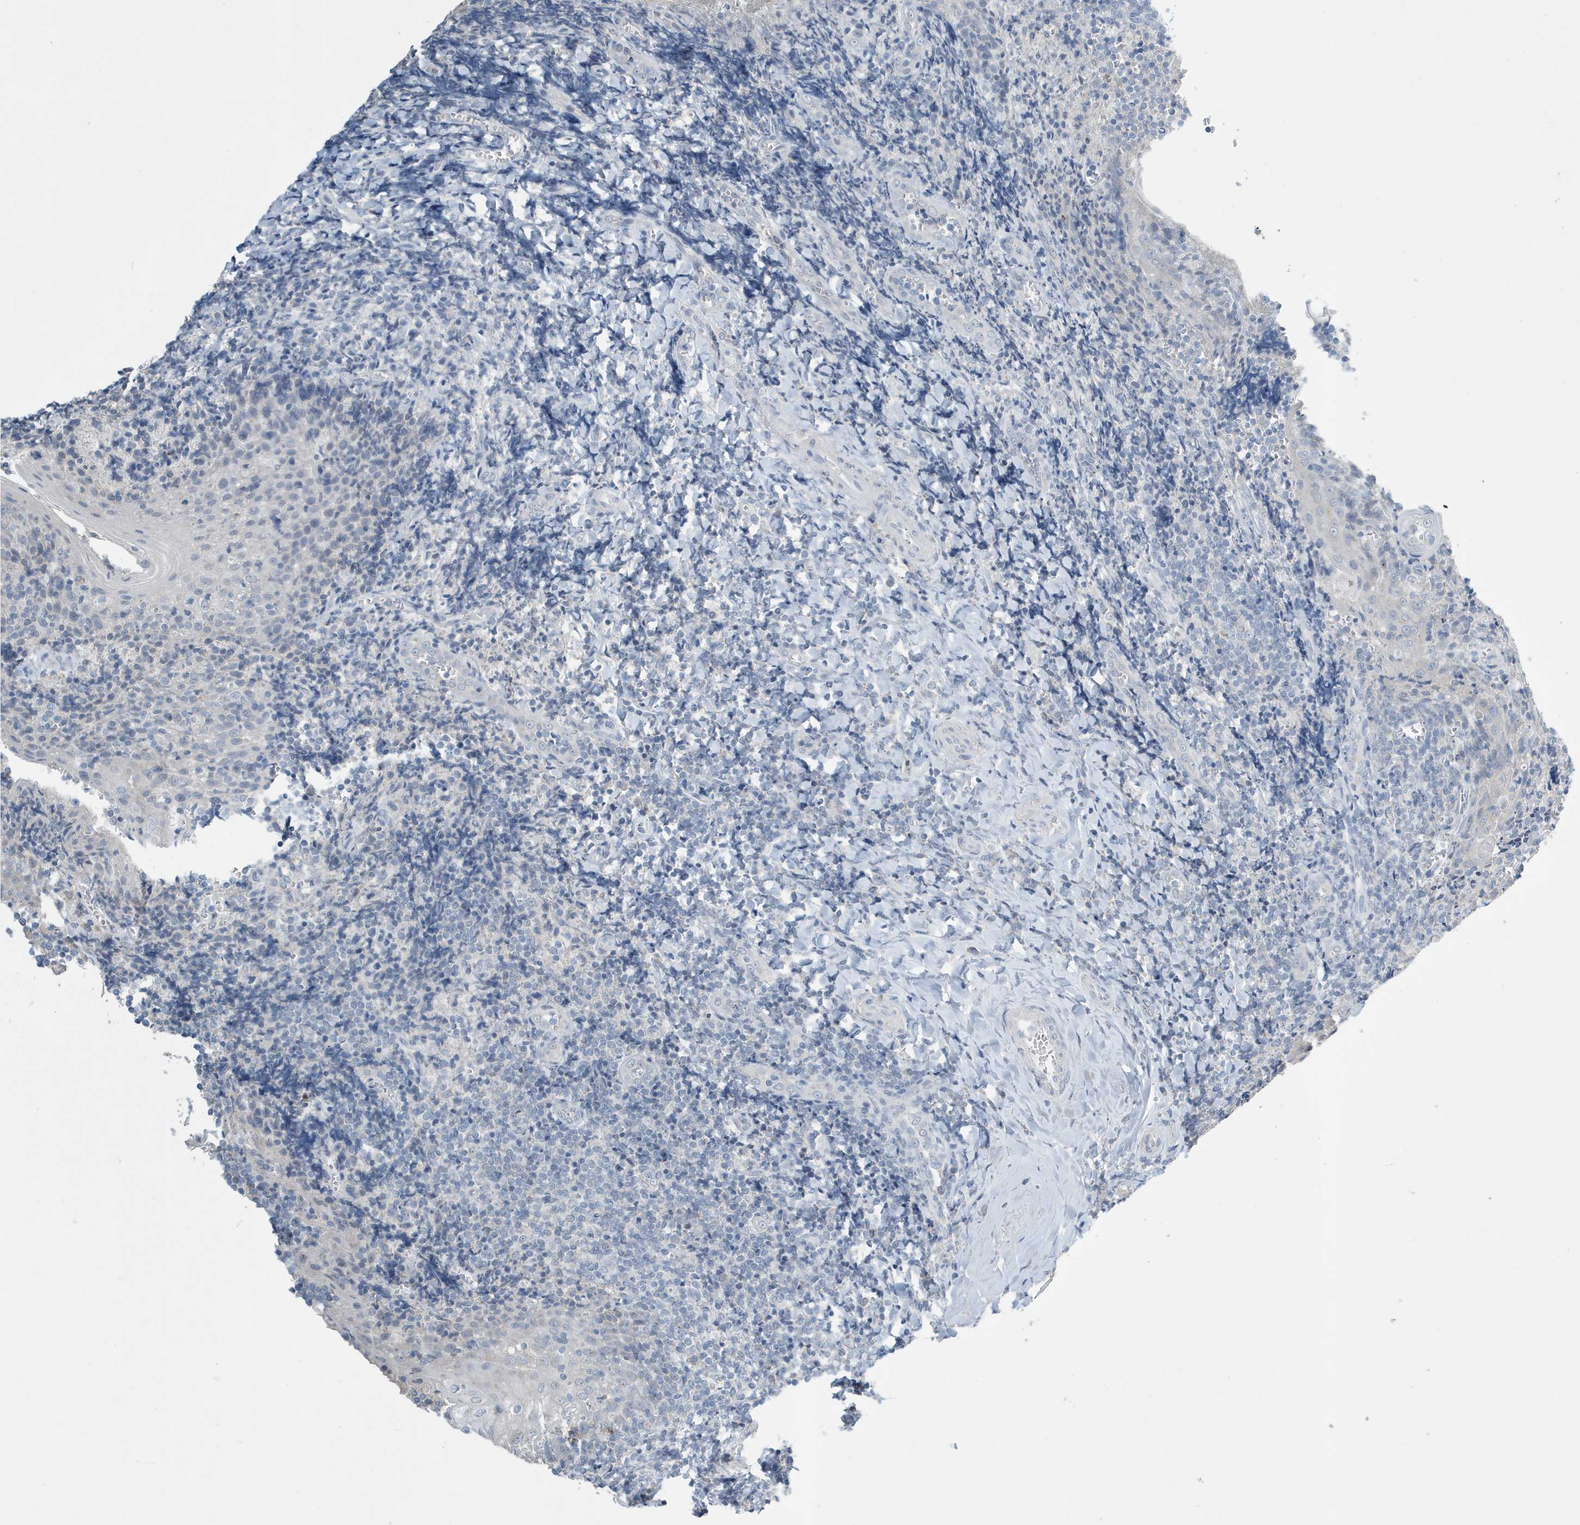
{"staining": {"intensity": "negative", "quantity": "none", "location": "none"}, "tissue": "tonsil", "cell_type": "Germinal center cells", "image_type": "normal", "snomed": [{"axis": "morphology", "description": "Normal tissue, NOS"}, {"axis": "topography", "description": "Tonsil"}], "caption": "Human tonsil stained for a protein using immunohistochemistry displays no expression in germinal center cells.", "gene": "UGT2B4", "patient": {"sex": "male", "age": 27}}